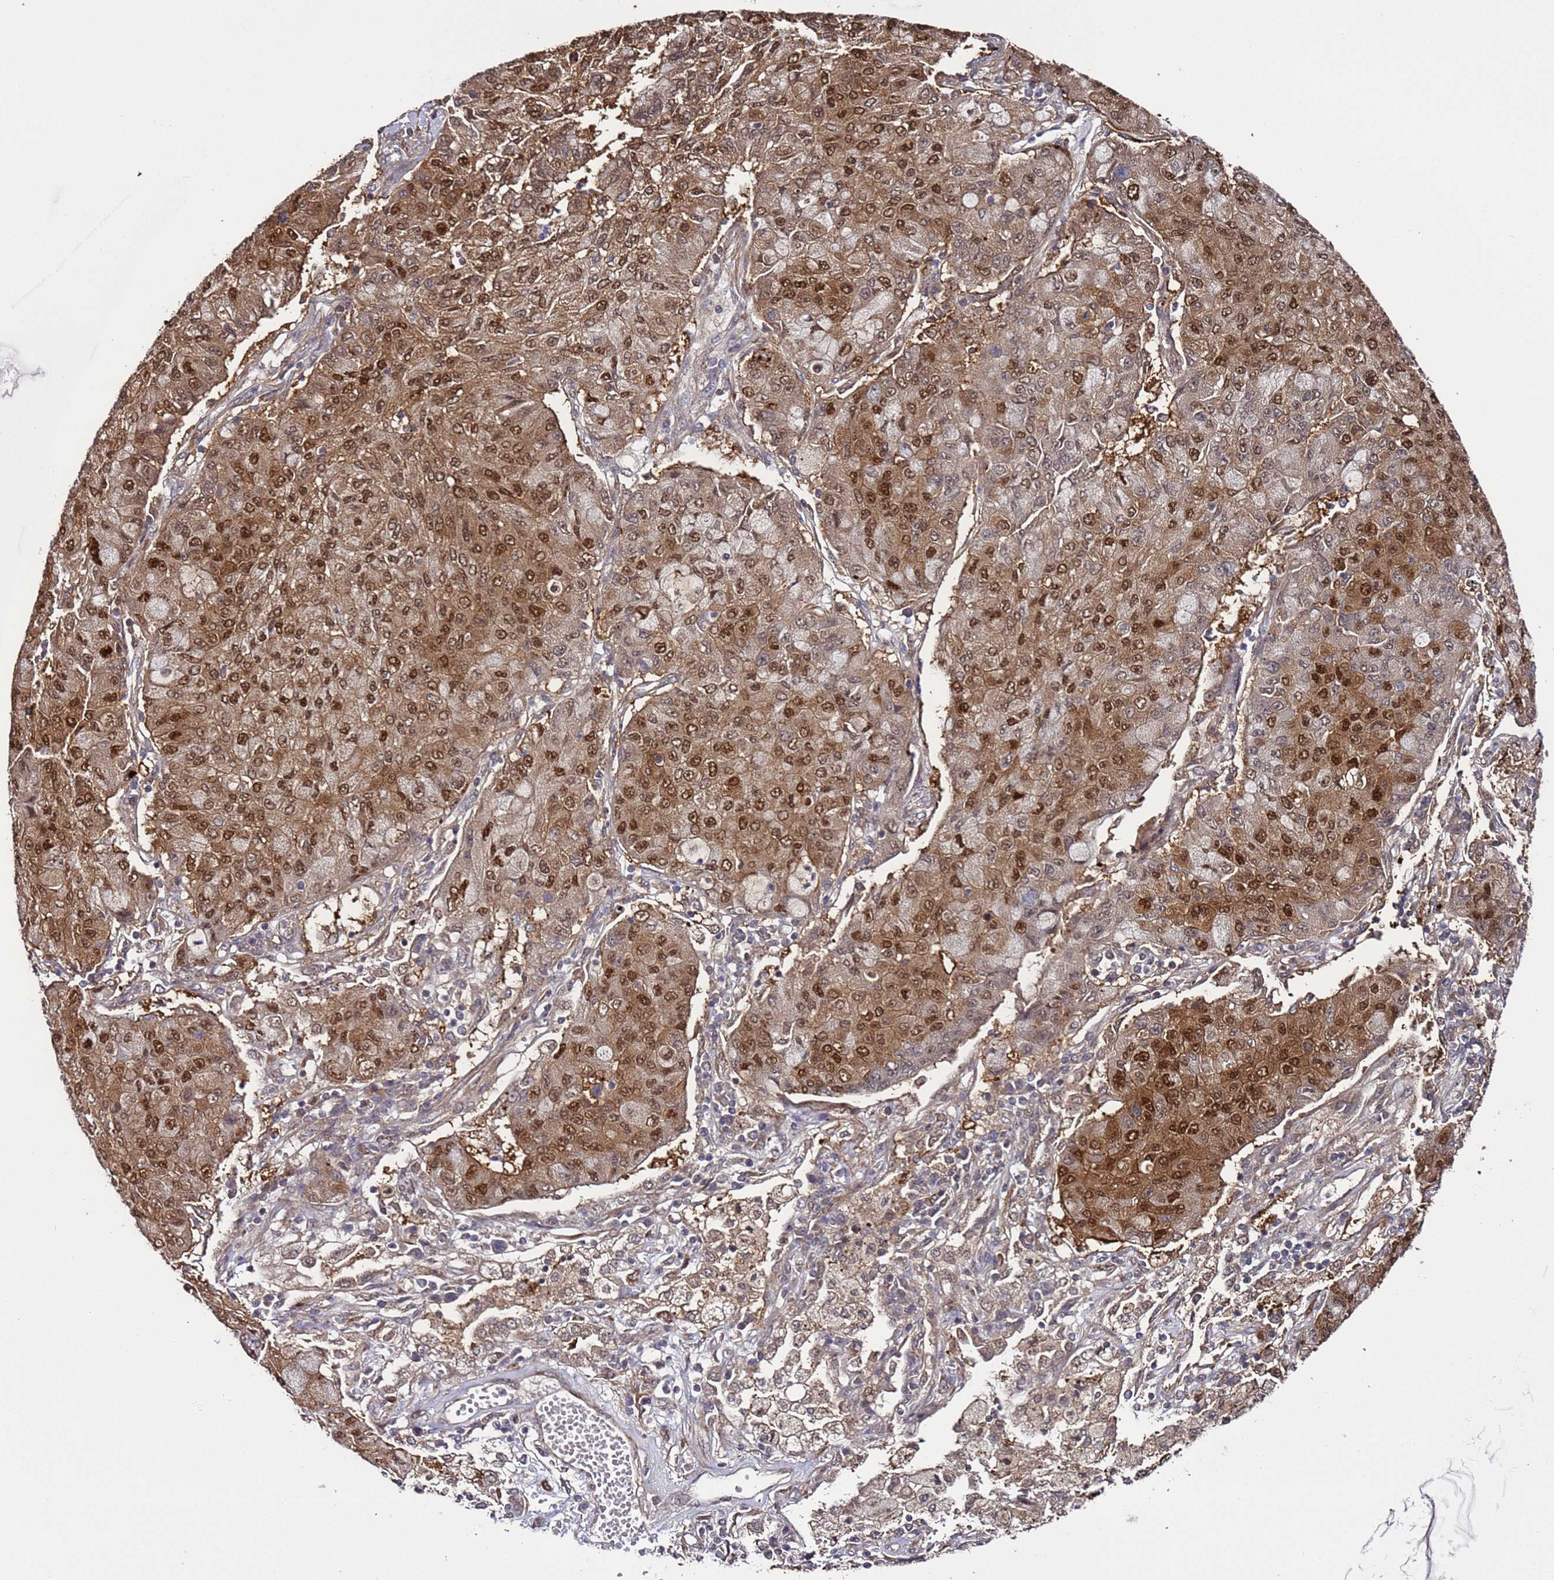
{"staining": {"intensity": "moderate", "quantity": ">75%", "location": "cytoplasmic/membranous,nuclear"}, "tissue": "lung cancer", "cell_type": "Tumor cells", "image_type": "cancer", "snomed": [{"axis": "morphology", "description": "Squamous cell carcinoma, NOS"}, {"axis": "topography", "description": "Lung"}], "caption": "Protein expression analysis of human lung squamous cell carcinoma reveals moderate cytoplasmic/membranous and nuclear positivity in approximately >75% of tumor cells.", "gene": "POLR2D", "patient": {"sex": "male", "age": 74}}